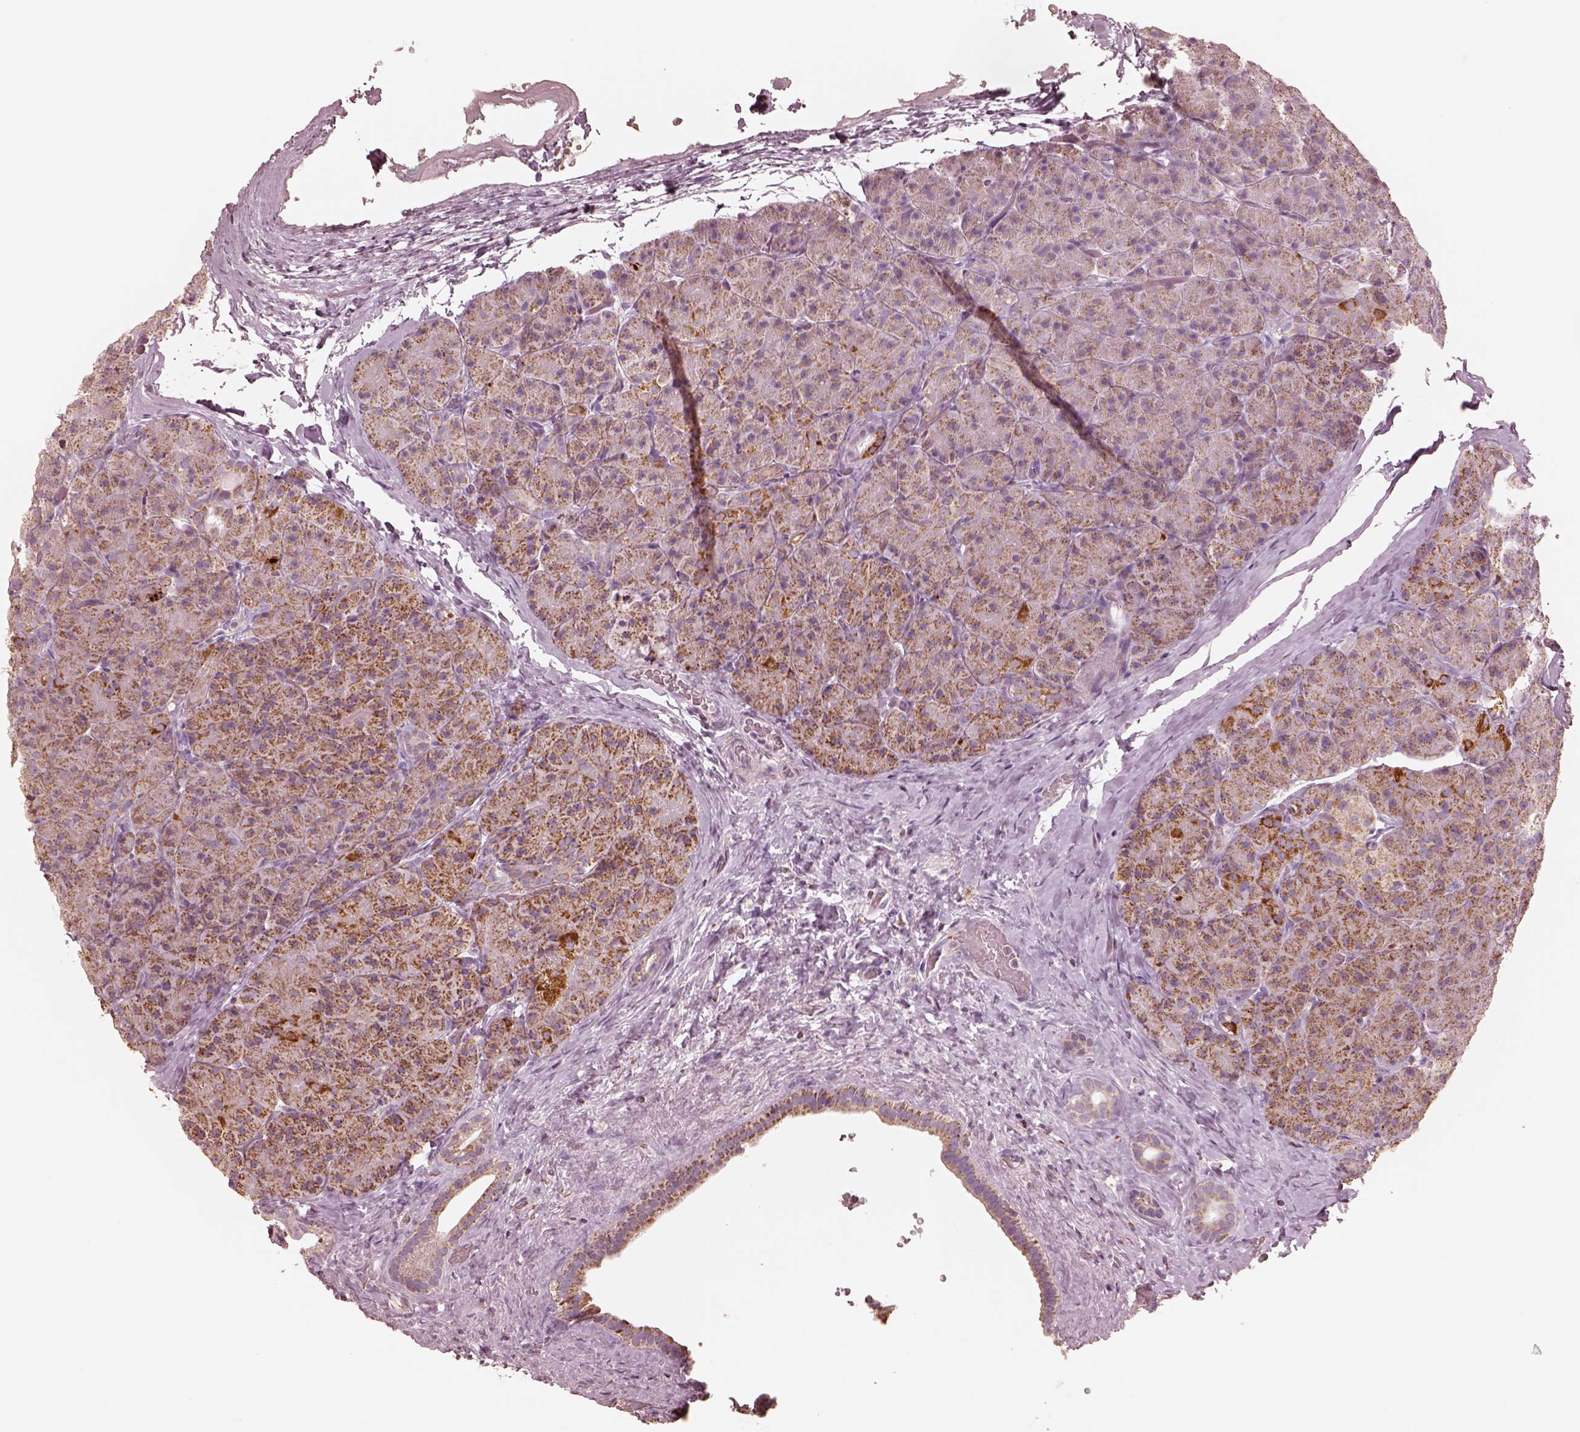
{"staining": {"intensity": "strong", "quantity": ">75%", "location": "cytoplasmic/membranous"}, "tissue": "pancreas", "cell_type": "Exocrine glandular cells", "image_type": "normal", "snomed": [{"axis": "morphology", "description": "Normal tissue, NOS"}, {"axis": "topography", "description": "Pancreas"}], "caption": "Exocrine glandular cells exhibit high levels of strong cytoplasmic/membranous positivity in about >75% of cells in benign pancreas. (DAB IHC with brightfield microscopy, high magnification).", "gene": "ENTPD6", "patient": {"sex": "male", "age": 57}}